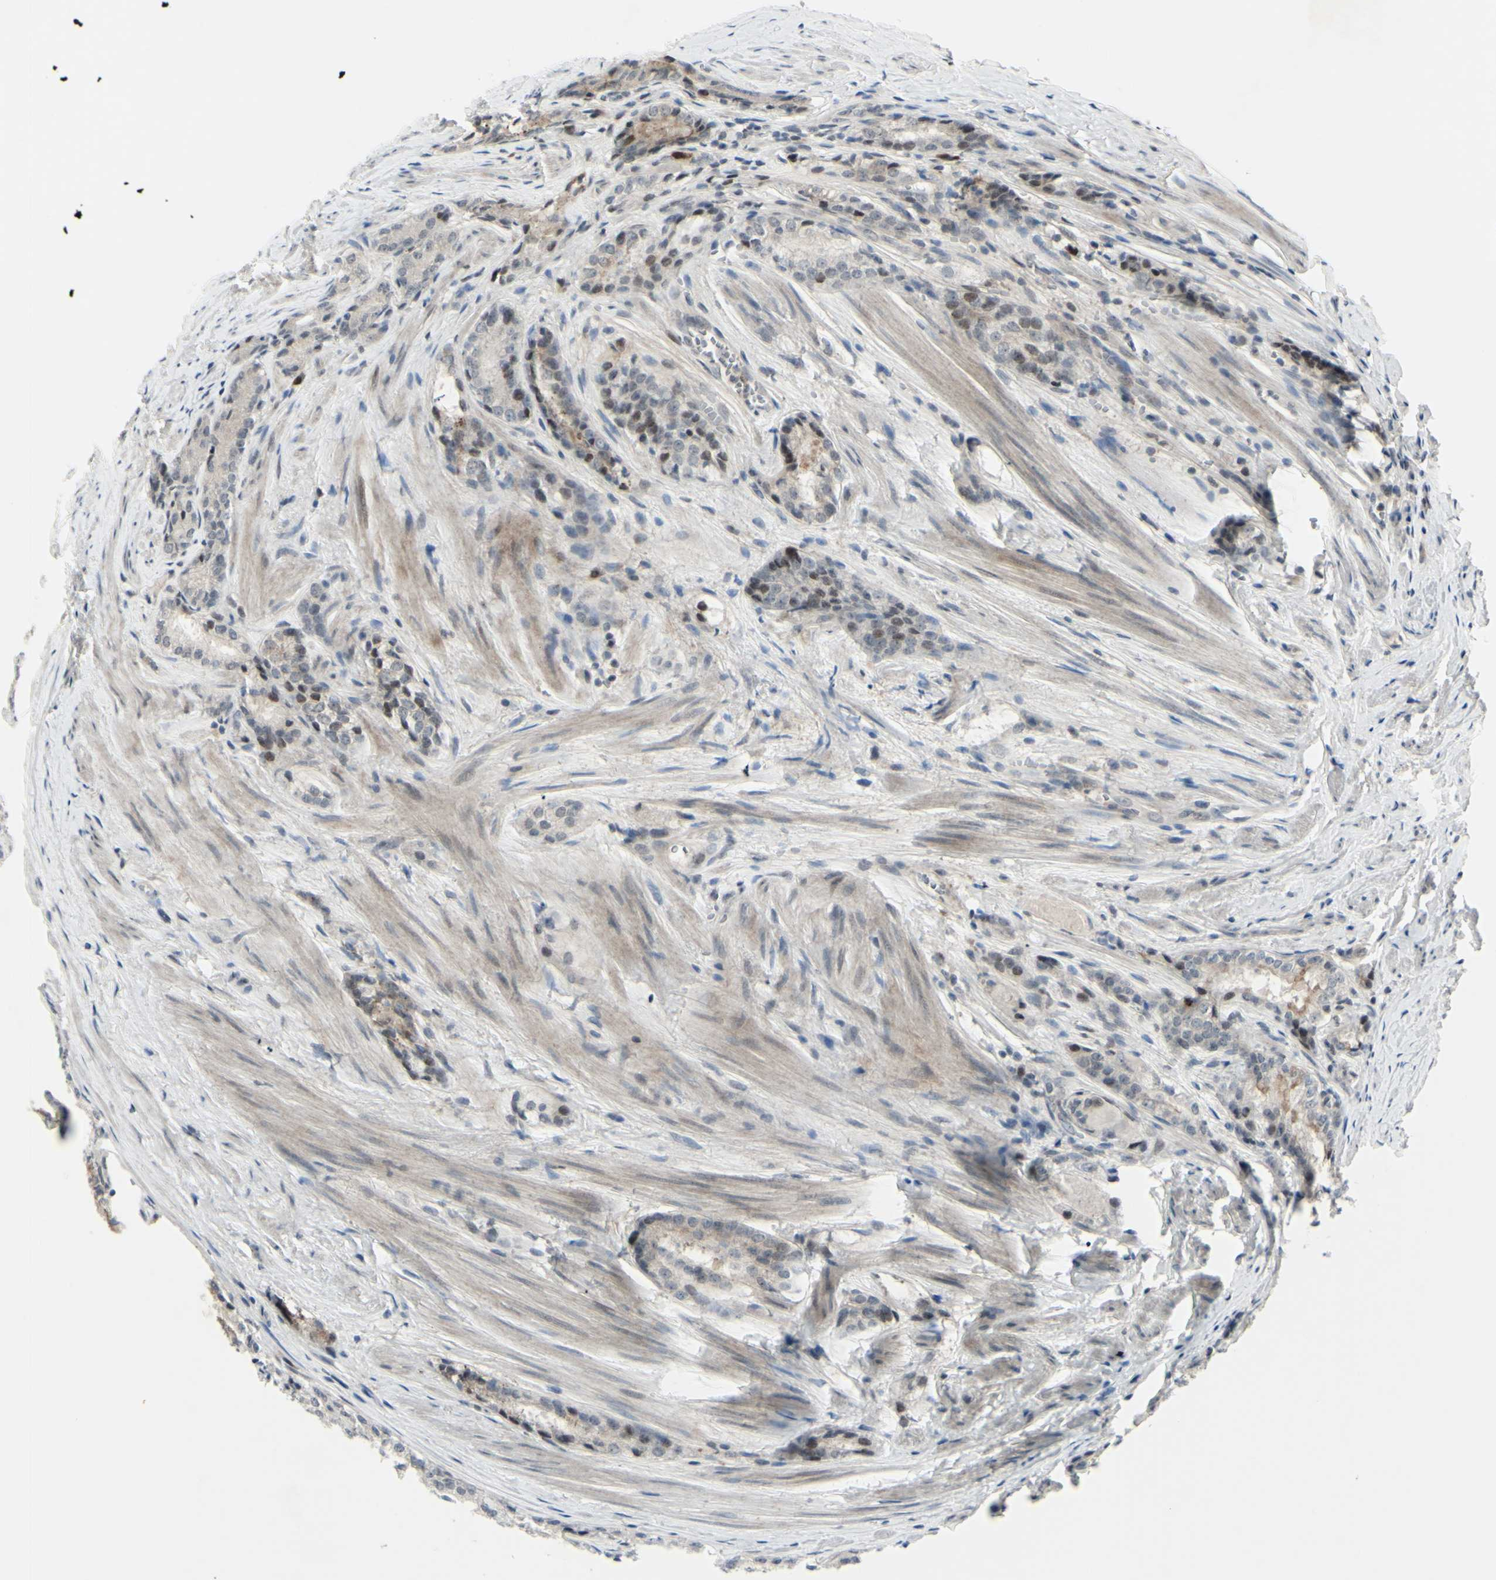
{"staining": {"intensity": "weak", "quantity": "<25%", "location": "cytoplasmic/membranous"}, "tissue": "prostate cancer", "cell_type": "Tumor cells", "image_type": "cancer", "snomed": [{"axis": "morphology", "description": "Adenocarcinoma, Low grade"}, {"axis": "topography", "description": "Prostate"}], "caption": "This is a histopathology image of immunohistochemistry staining of prostate cancer, which shows no expression in tumor cells.", "gene": "ETNK1", "patient": {"sex": "male", "age": 60}}